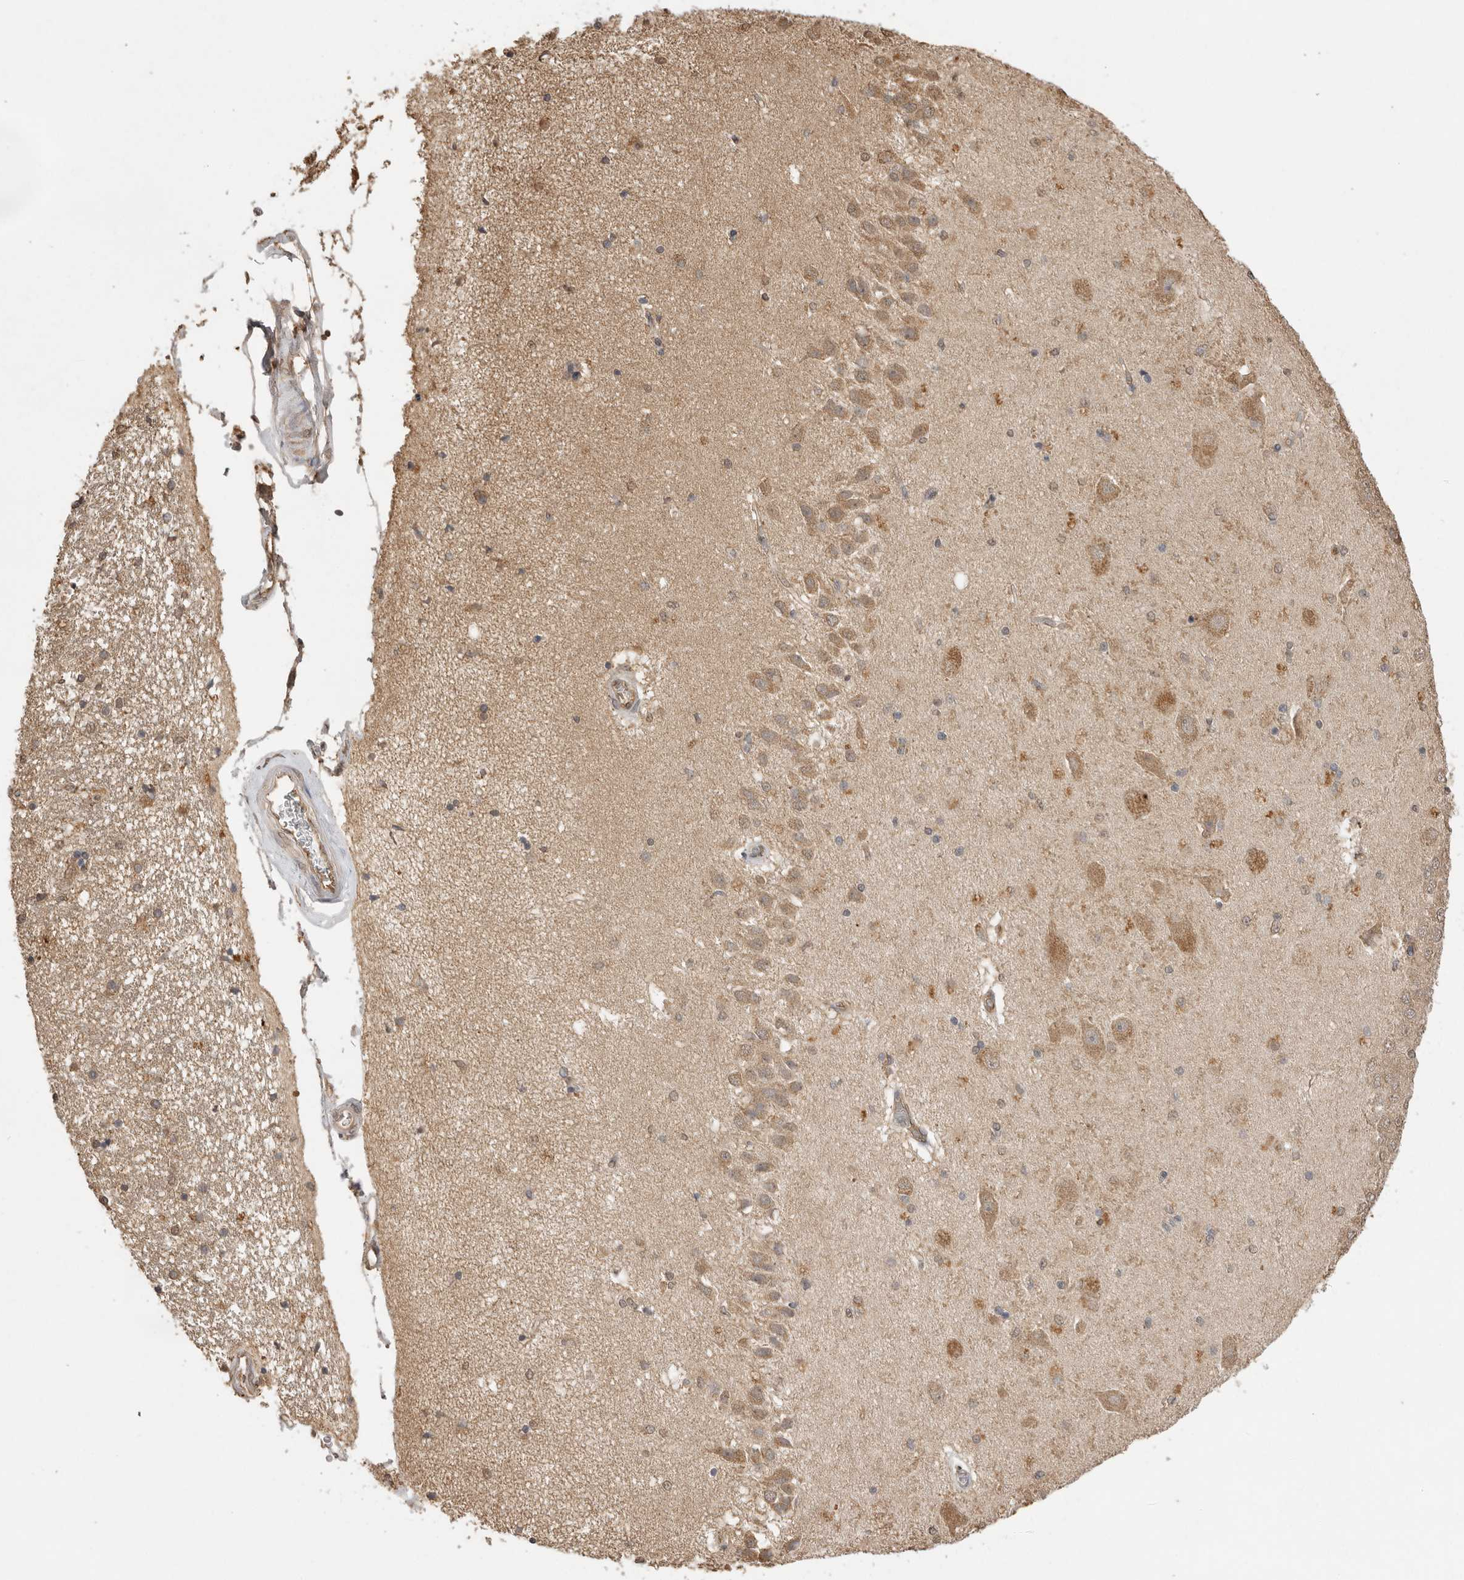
{"staining": {"intensity": "weak", "quantity": "25%-75%", "location": "cytoplasmic/membranous"}, "tissue": "hippocampus", "cell_type": "Glial cells", "image_type": "normal", "snomed": [{"axis": "morphology", "description": "Normal tissue, NOS"}, {"axis": "topography", "description": "Hippocampus"}], "caption": "A high-resolution image shows immunohistochemistry staining of unremarkable hippocampus, which shows weak cytoplasmic/membranous positivity in approximately 25%-75% of glial cells.", "gene": "JAG2", "patient": {"sex": "female", "age": 54}}